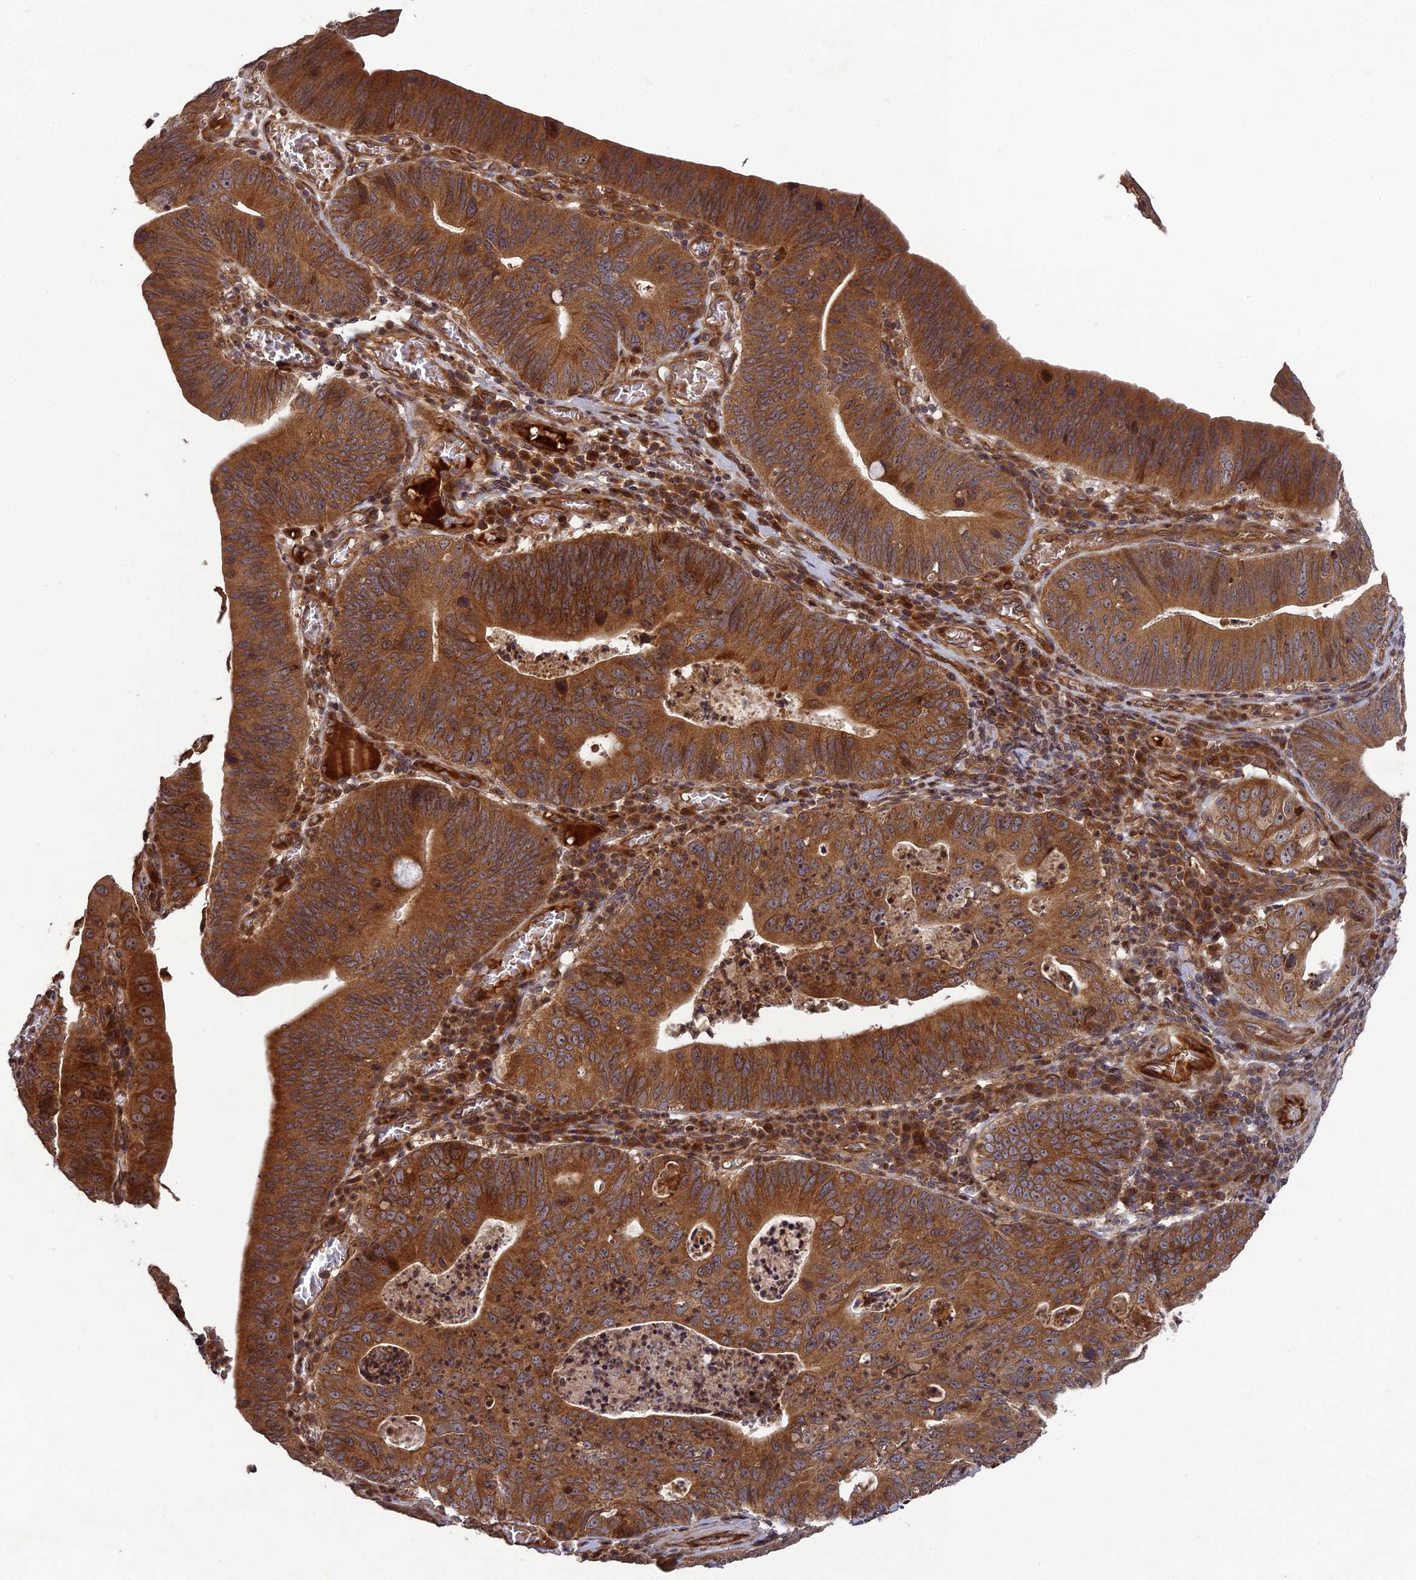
{"staining": {"intensity": "strong", "quantity": ">75%", "location": "cytoplasmic/membranous"}, "tissue": "stomach cancer", "cell_type": "Tumor cells", "image_type": "cancer", "snomed": [{"axis": "morphology", "description": "Adenocarcinoma, NOS"}, {"axis": "topography", "description": "Stomach"}], "caption": "Tumor cells exhibit strong cytoplasmic/membranous staining in about >75% of cells in stomach cancer. Nuclei are stained in blue.", "gene": "TMUB2", "patient": {"sex": "male", "age": 59}}